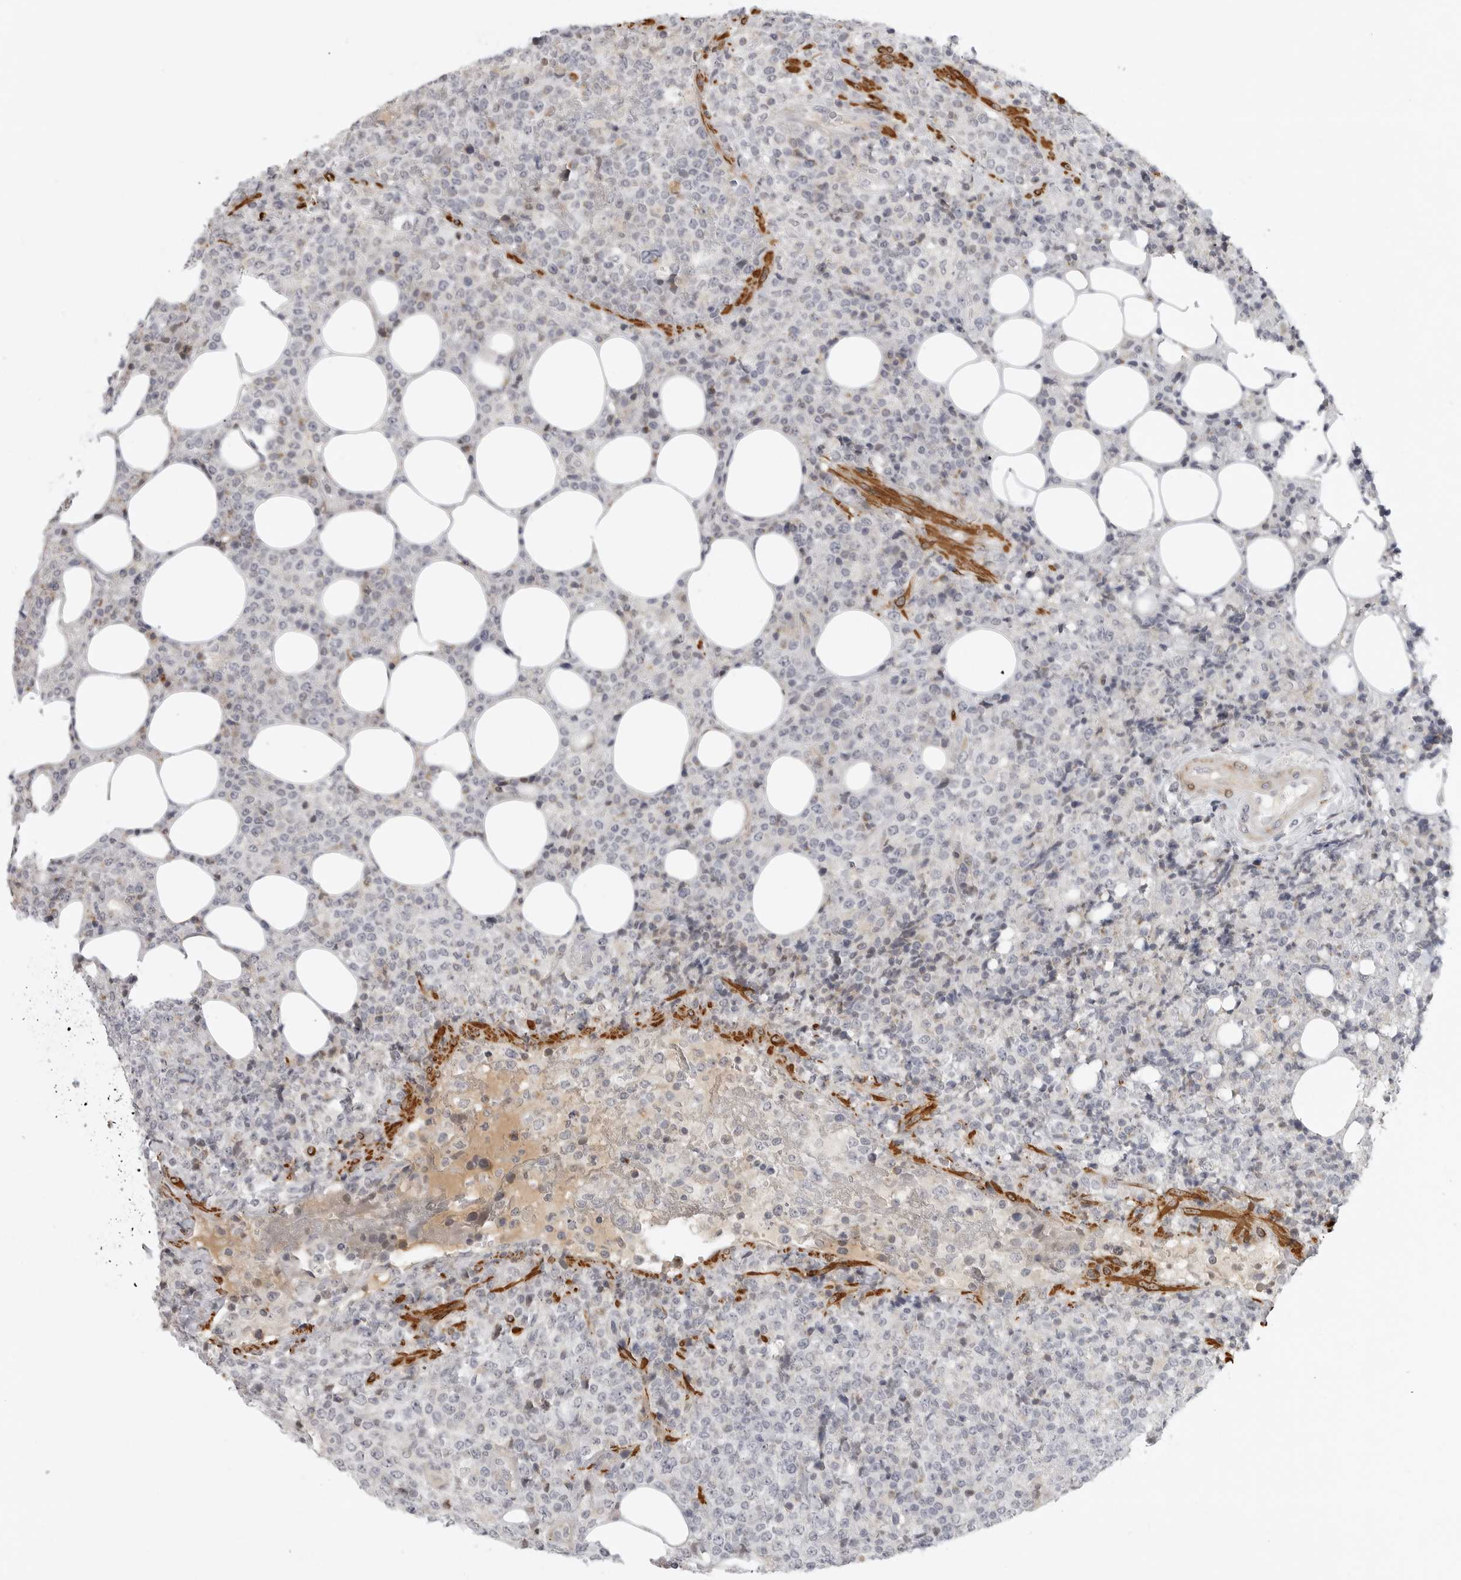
{"staining": {"intensity": "negative", "quantity": "none", "location": "none"}, "tissue": "lymphoma", "cell_type": "Tumor cells", "image_type": "cancer", "snomed": [{"axis": "morphology", "description": "Malignant lymphoma, non-Hodgkin's type, High grade"}, {"axis": "topography", "description": "Lymph node"}], "caption": "Immunohistochemistry of malignant lymphoma, non-Hodgkin's type (high-grade) reveals no positivity in tumor cells.", "gene": "MAP7D1", "patient": {"sex": "male", "age": 13}}